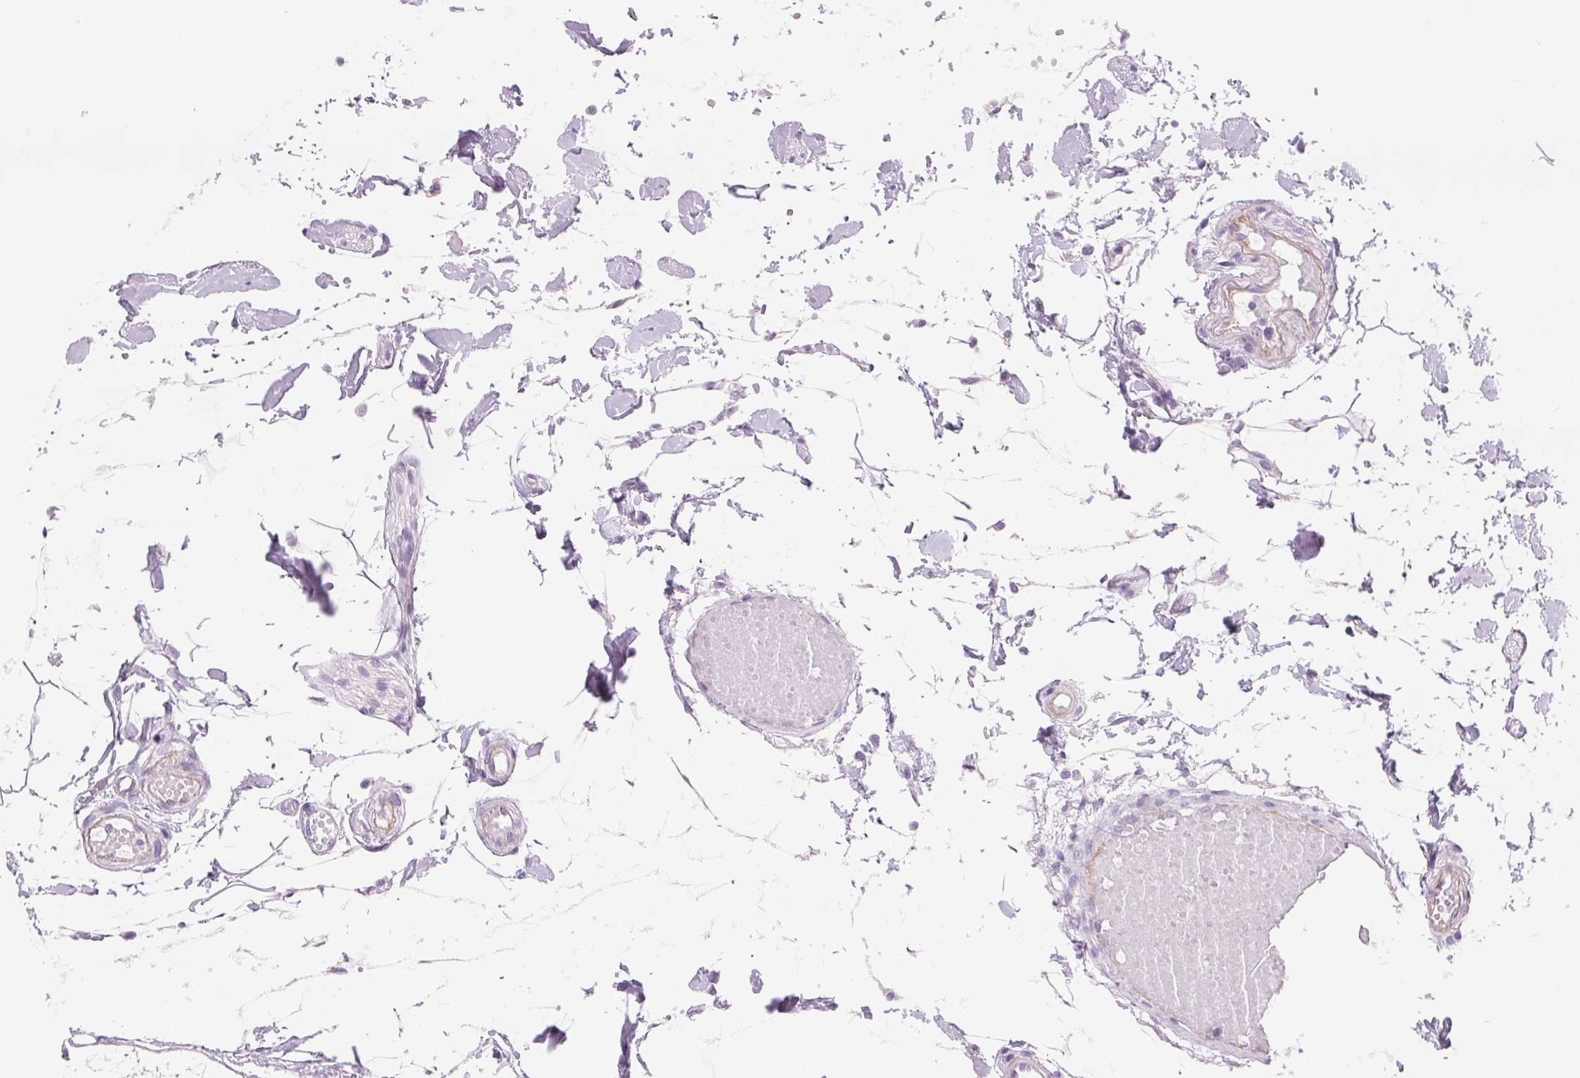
{"staining": {"intensity": "moderate", "quantity": ">75%", "location": "cytoplasmic/membranous"}, "tissue": "colon", "cell_type": "Endothelial cells", "image_type": "normal", "snomed": [{"axis": "morphology", "description": "Normal tissue, NOS"}, {"axis": "morphology", "description": "Adenocarcinoma, NOS"}, {"axis": "topography", "description": "Colon"}], "caption": "IHC photomicrograph of normal colon: colon stained using IHC shows medium levels of moderate protein expression localized specifically in the cytoplasmic/membranous of endothelial cells, appearing as a cytoplasmic/membranous brown color.", "gene": "DIXDC1", "patient": {"sex": "male", "age": 83}}